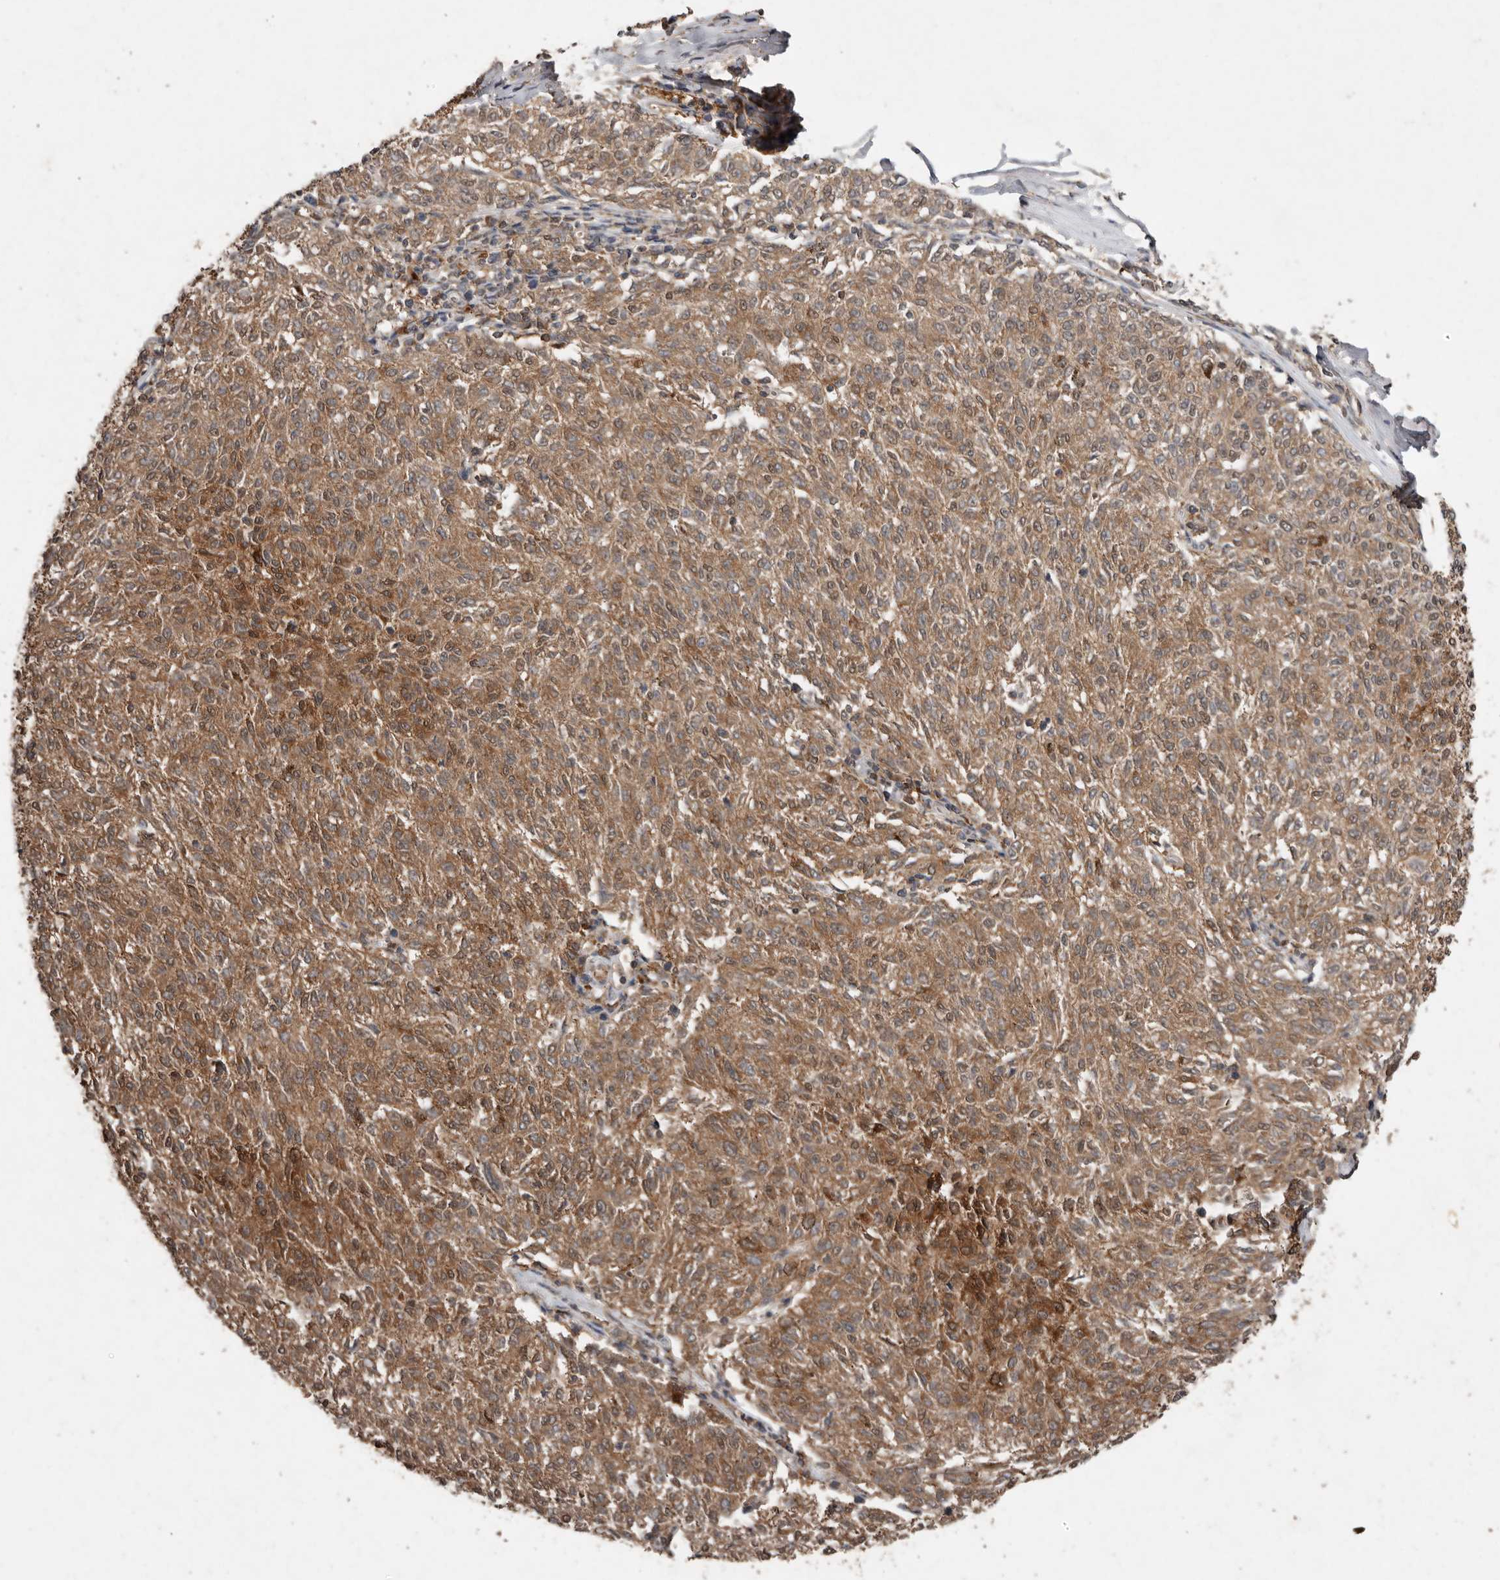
{"staining": {"intensity": "moderate", "quantity": ">75%", "location": "cytoplasmic/membranous"}, "tissue": "melanoma", "cell_type": "Tumor cells", "image_type": "cancer", "snomed": [{"axis": "morphology", "description": "Malignant melanoma, NOS"}, {"axis": "topography", "description": "Skin"}], "caption": "Immunohistochemistry (DAB) staining of human malignant melanoma displays moderate cytoplasmic/membranous protein positivity in about >75% of tumor cells. The staining was performed using DAB (3,3'-diaminobenzidine) to visualize the protein expression in brown, while the nuclei were stained in blue with hematoxylin (Magnification: 20x).", "gene": "EDEM1", "patient": {"sex": "female", "age": 72}}